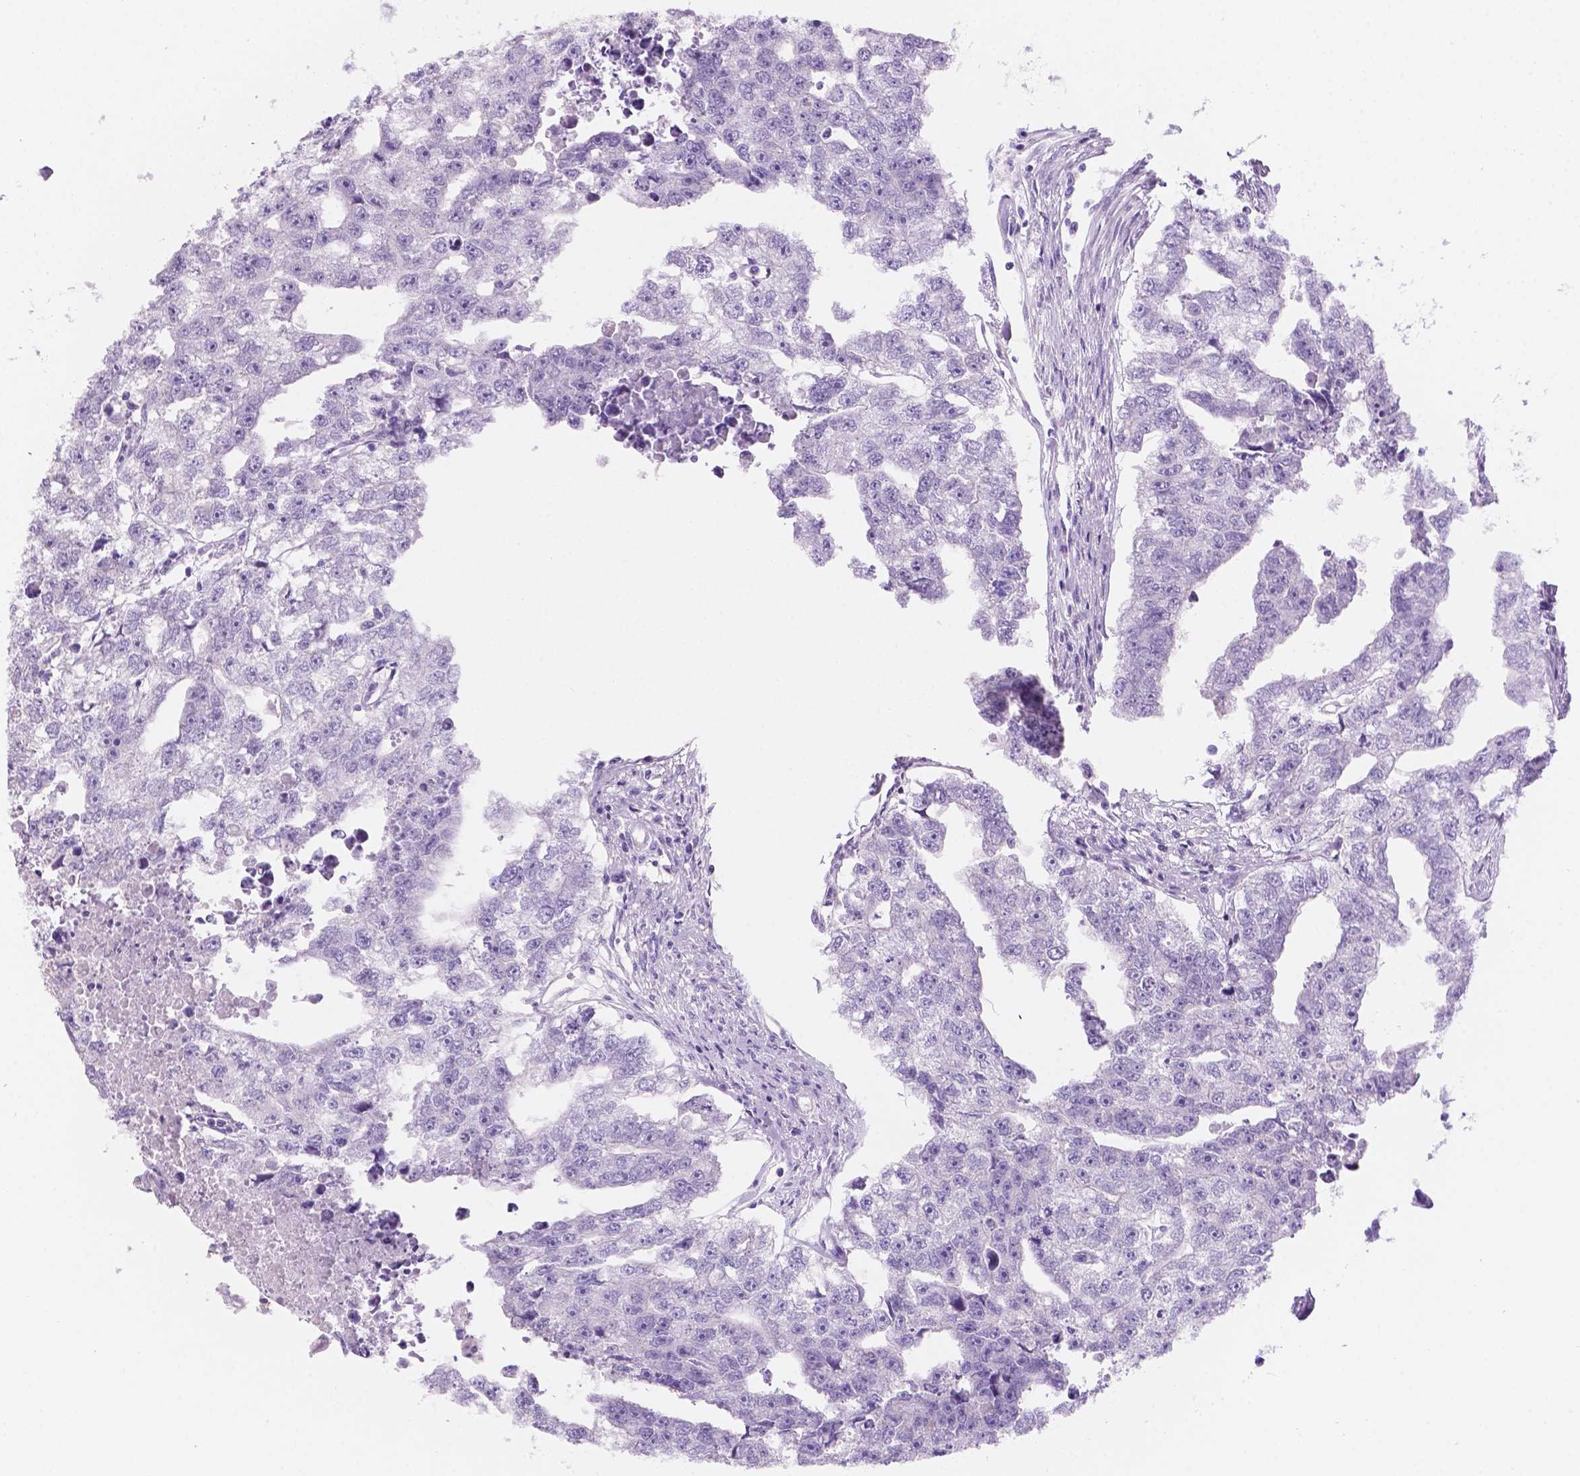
{"staining": {"intensity": "negative", "quantity": "none", "location": "none"}, "tissue": "testis cancer", "cell_type": "Tumor cells", "image_type": "cancer", "snomed": [{"axis": "morphology", "description": "Carcinoma, Embryonal, NOS"}, {"axis": "morphology", "description": "Teratoma, malignant, NOS"}, {"axis": "topography", "description": "Testis"}], "caption": "Photomicrograph shows no protein staining in tumor cells of testis cancer tissue. Brightfield microscopy of immunohistochemistry (IHC) stained with DAB (3,3'-diaminobenzidine) (brown) and hematoxylin (blue), captured at high magnification.", "gene": "SBSN", "patient": {"sex": "male", "age": 44}}